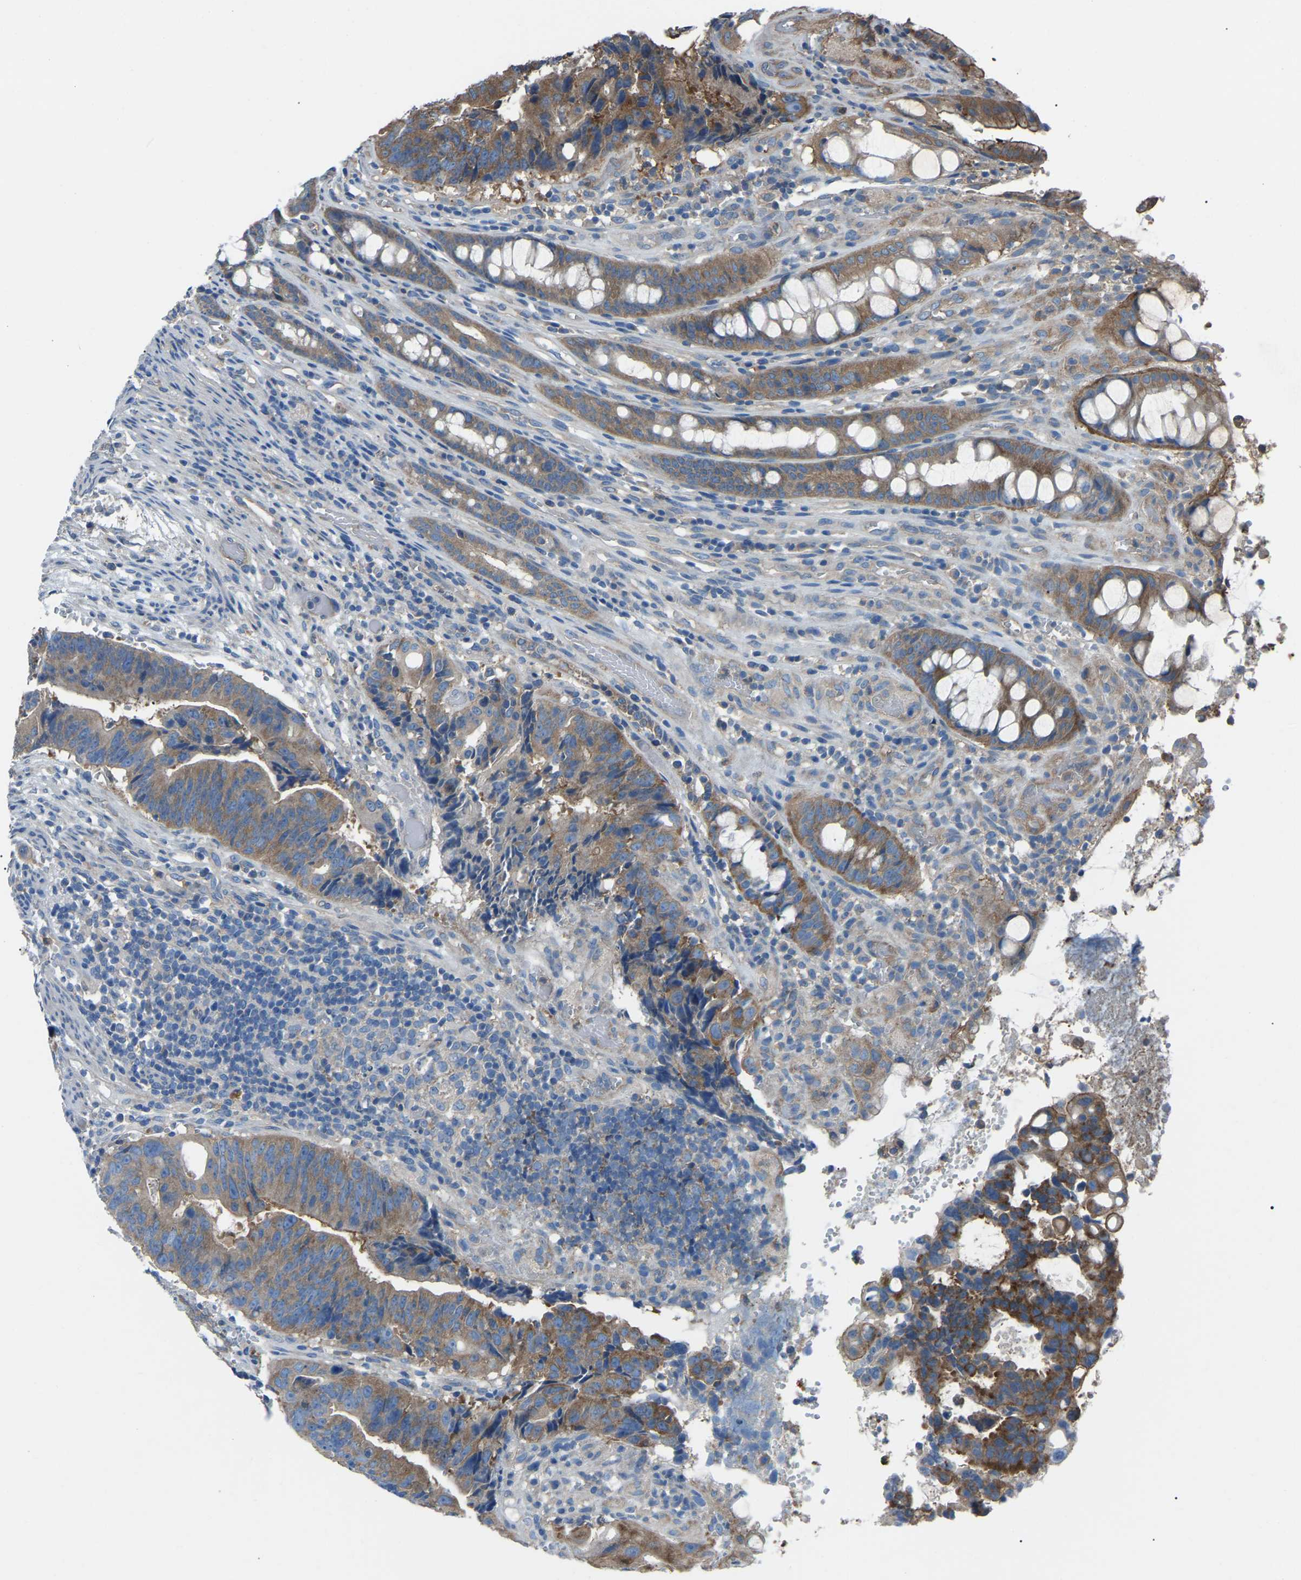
{"staining": {"intensity": "moderate", "quantity": ">75%", "location": "cytoplasmic/membranous"}, "tissue": "colorectal cancer", "cell_type": "Tumor cells", "image_type": "cancer", "snomed": [{"axis": "morphology", "description": "Adenocarcinoma, NOS"}, {"axis": "topography", "description": "Colon"}], "caption": "High-magnification brightfield microscopy of colorectal adenocarcinoma stained with DAB (brown) and counterstained with hematoxylin (blue). tumor cells exhibit moderate cytoplasmic/membranous positivity is seen in about>75% of cells.", "gene": "AIMP1", "patient": {"sex": "female", "age": 57}}